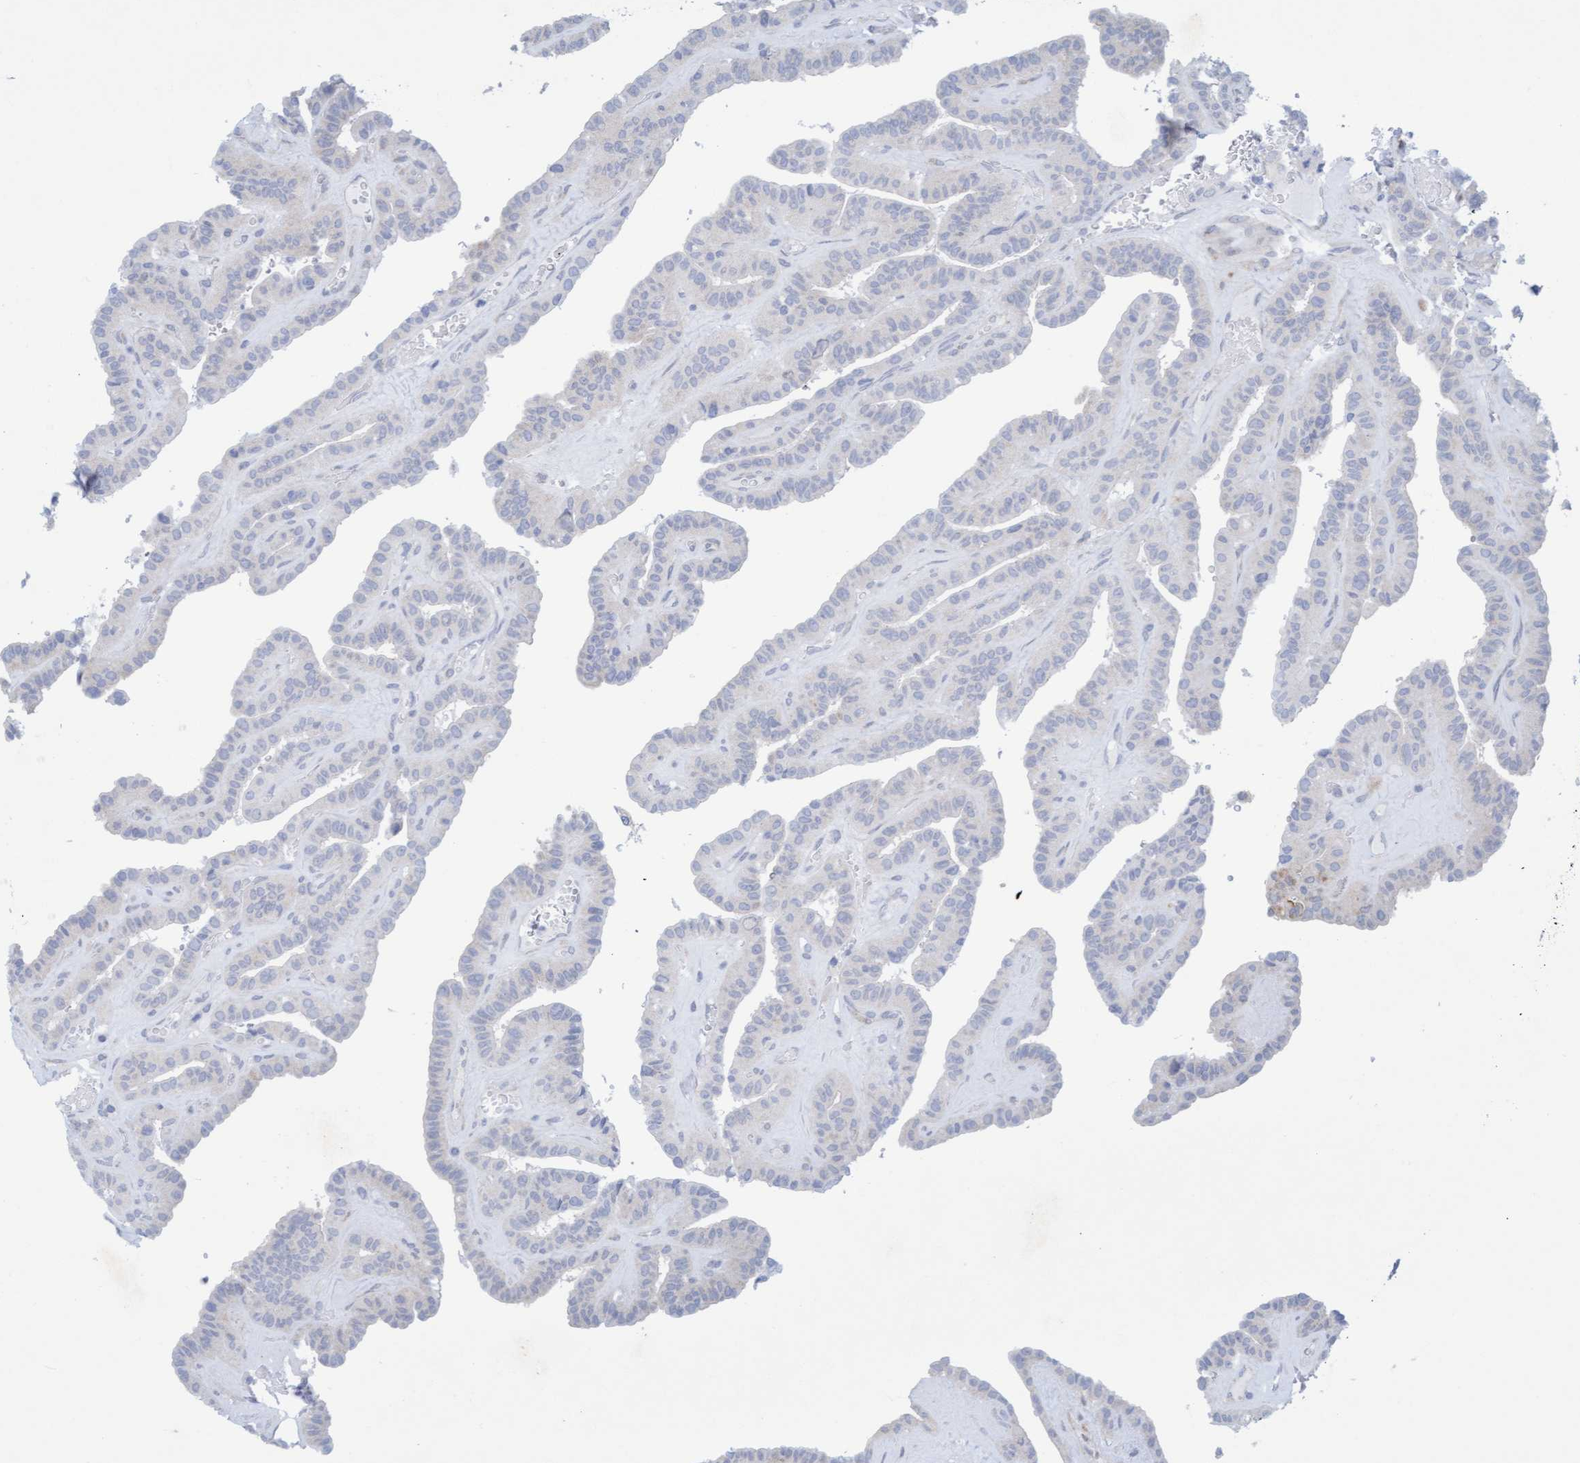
{"staining": {"intensity": "negative", "quantity": "none", "location": "none"}, "tissue": "thyroid cancer", "cell_type": "Tumor cells", "image_type": "cancer", "snomed": [{"axis": "morphology", "description": "Papillary adenocarcinoma, NOS"}, {"axis": "topography", "description": "Thyroid gland"}], "caption": "Tumor cells show no significant staining in thyroid cancer.", "gene": "SLC28A3", "patient": {"sex": "male", "age": 77}}